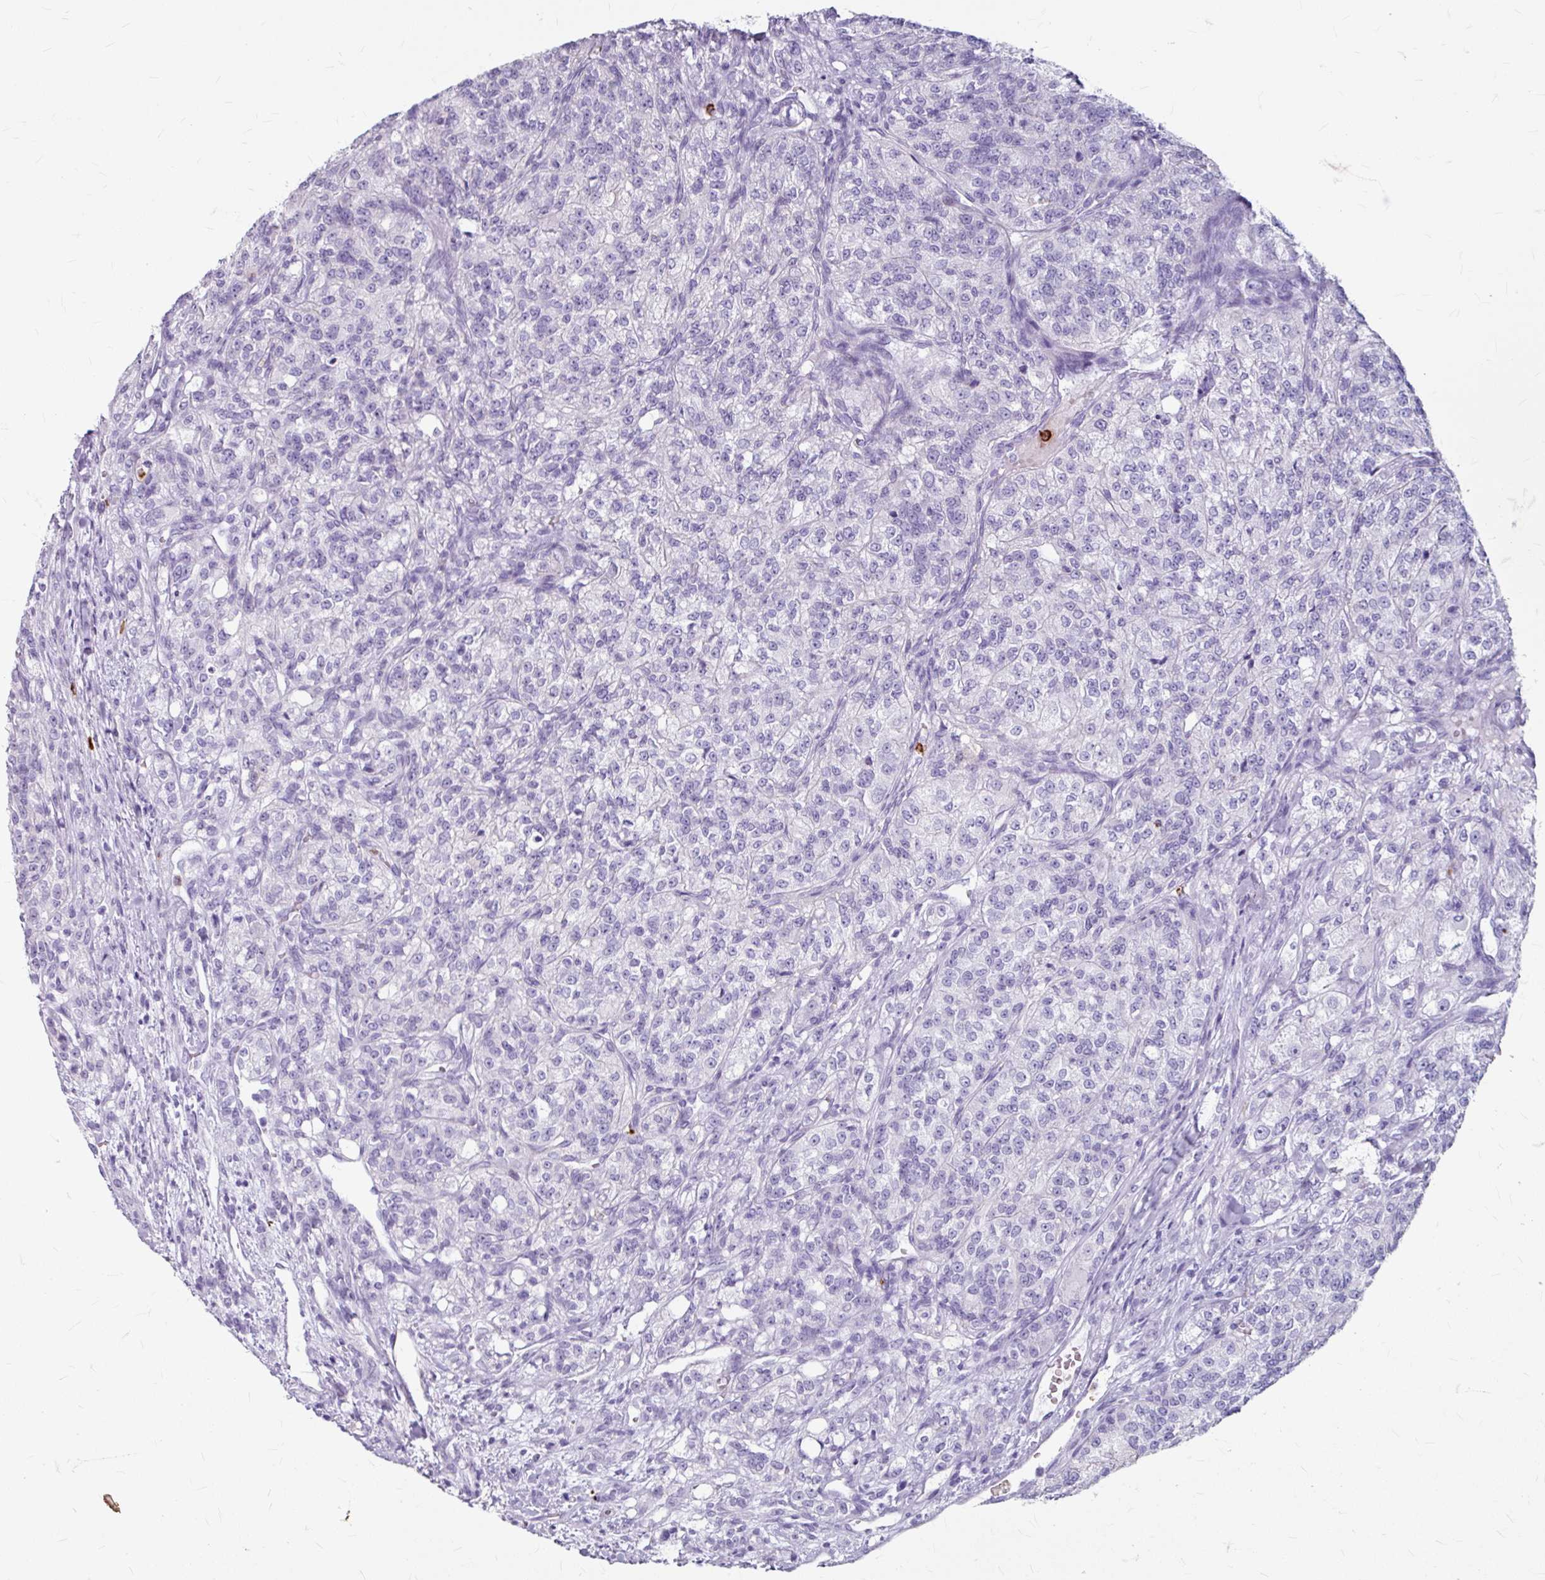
{"staining": {"intensity": "negative", "quantity": "none", "location": "none"}, "tissue": "renal cancer", "cell_type": "Tumor cells", "image_type": "cancer", "snomed": [{"axis": "morphology", "description": "Adenocarcinoma, NOS"}, {"axis": "topography", "description": "Kidney"}], "caption": "High magnification brightfield microscopy of renal adenocarcinoma stained with DAB (brown) and counterstained with hematoxylin (blue): tumor cells show no significant positivity.", "gene": "ANKRD1", "patient": {"sex": "female", "age": 63}}